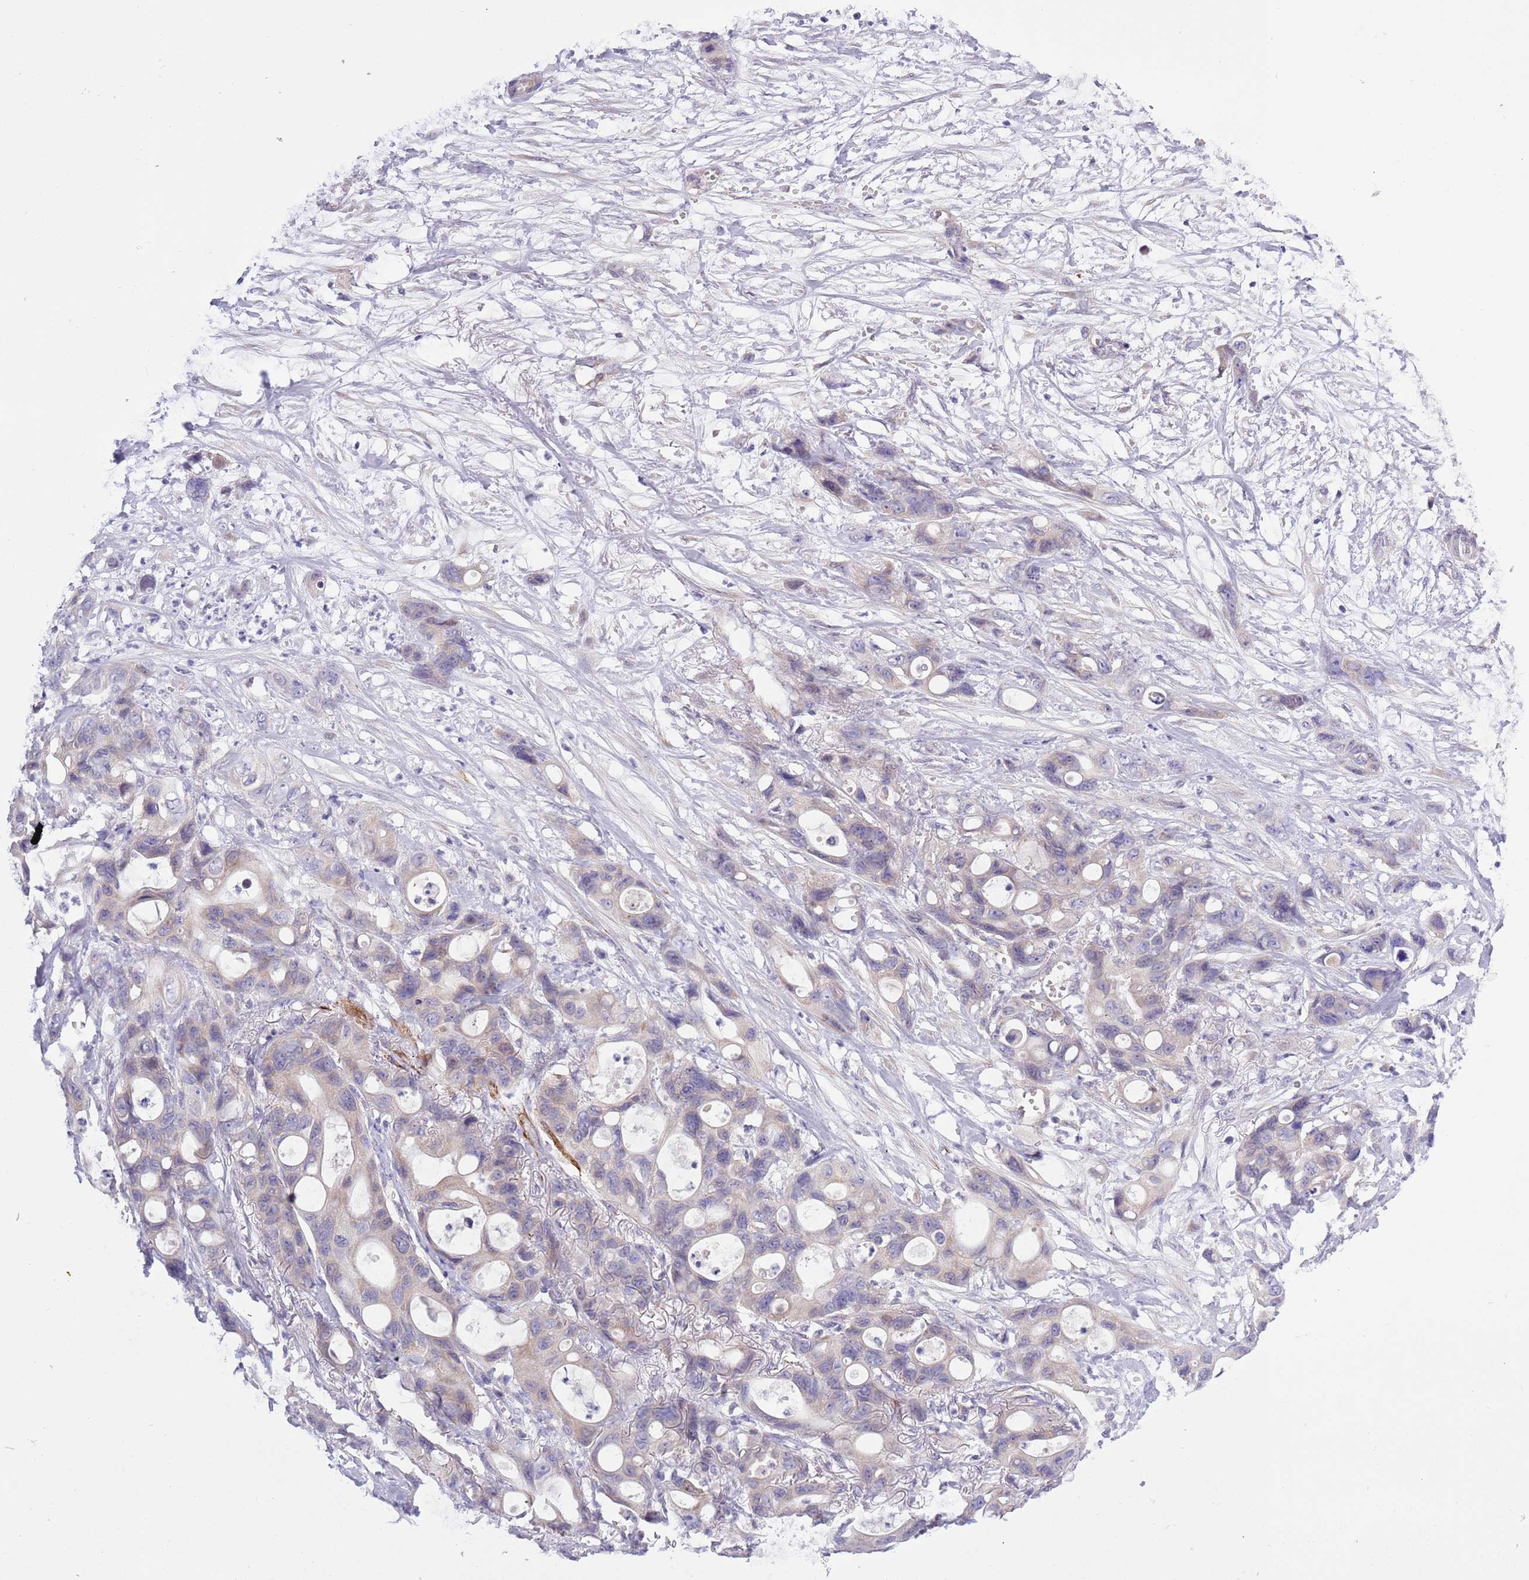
{"staining": {"intensity": "weak", "quantity": "25%-75%", "location": "cytoplasmic/membranous"}, "tissue": "ovarian cancer", "cell_type": "Tumor cells", "image_type": "cancer", "snomed": [{"axis": "morphology", "description": "Cystadenocarcinoma, mucinous, NOS"}, {"axis": "topography", "description": "Ovary"}], "caption": "Human ovarian cancer stained with a protein marker demonstrates weak staining in tumor cells.", "gene": "NET1", "patient": {"sex": "female", "age": 70}}